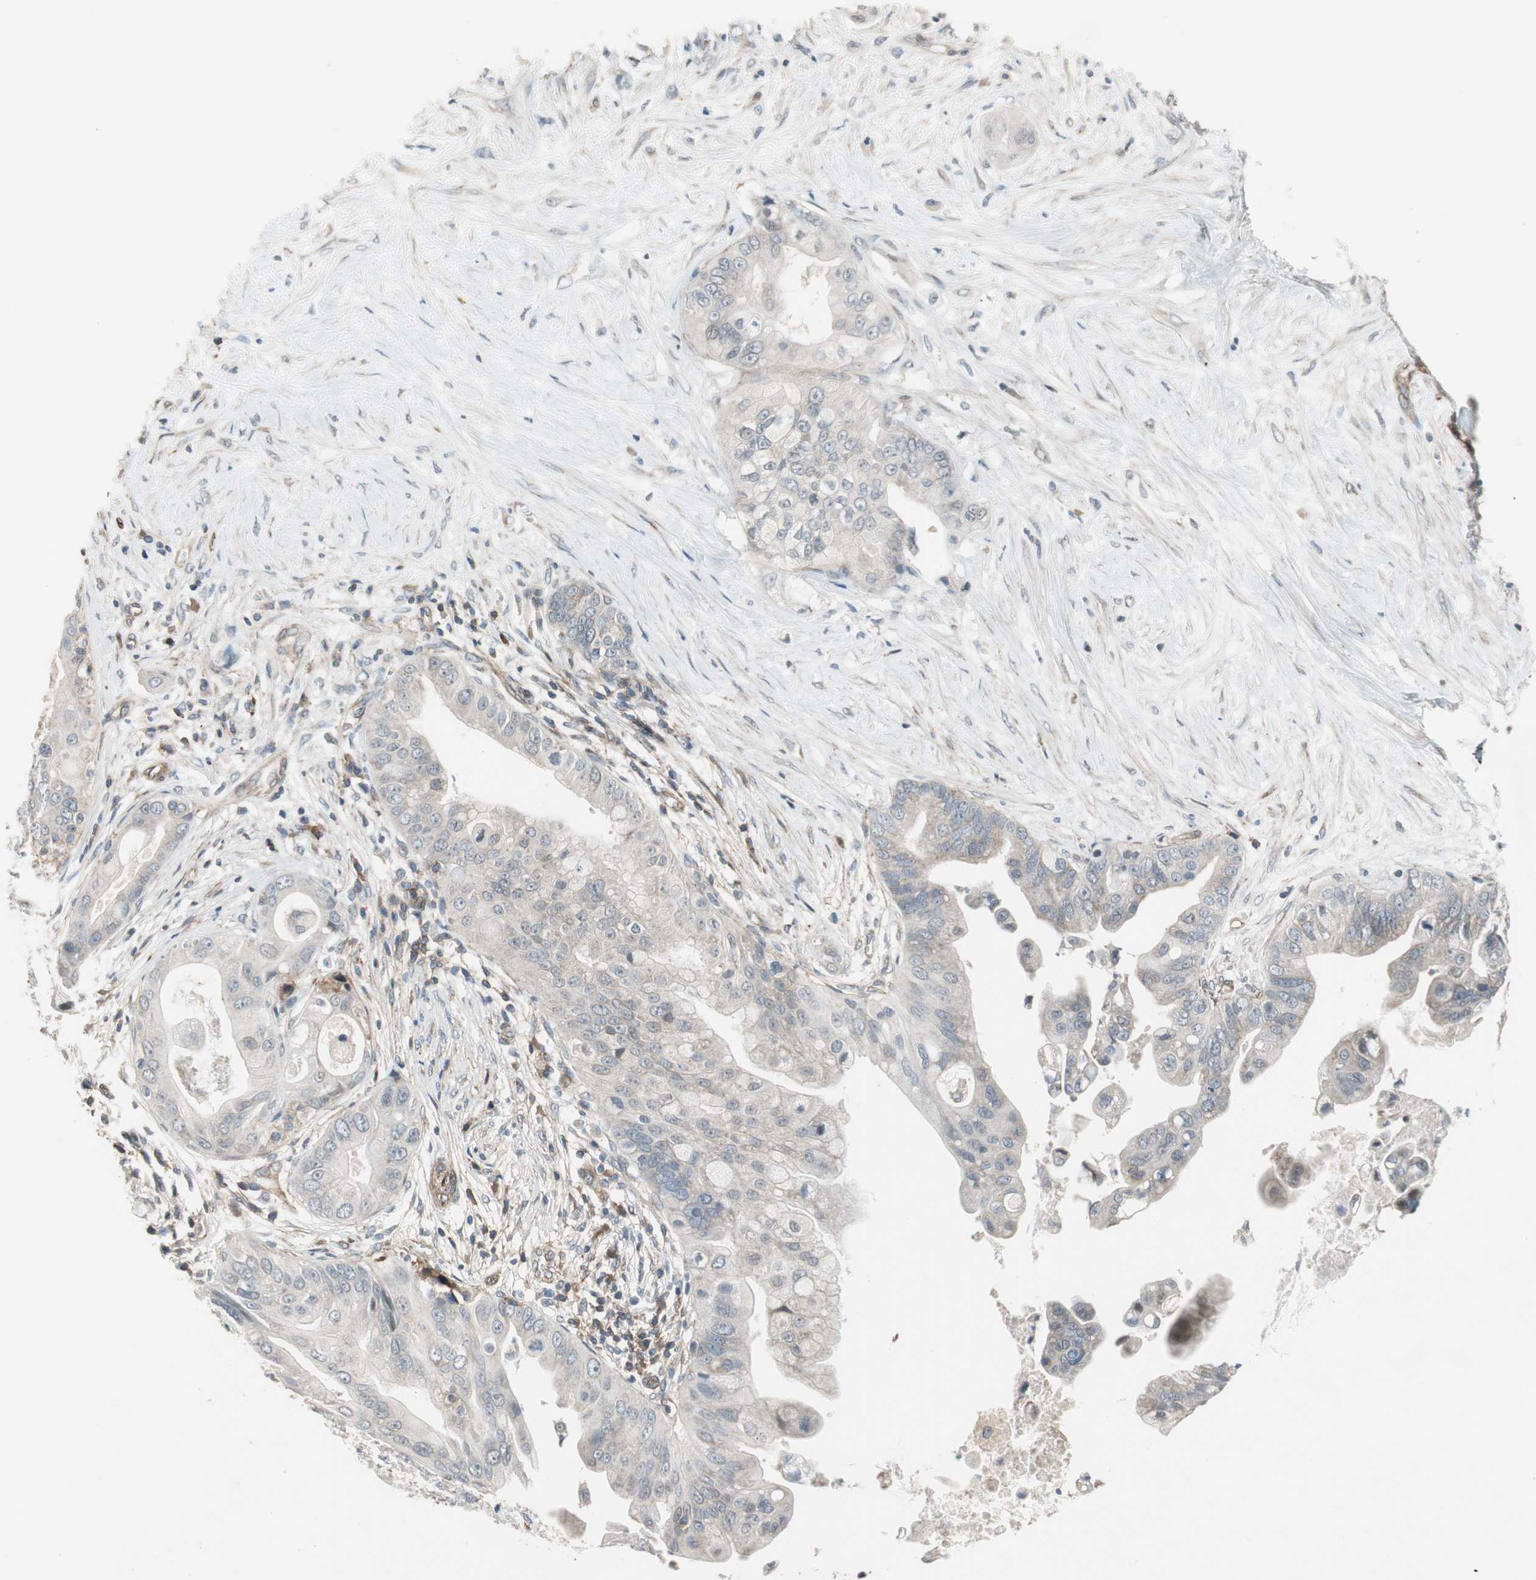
{"staining": {"intensity": "weak", "quantity": "<25%", "location": "cytoplasmic/membranous"}, "tissue": "pancreatic cancer", "cell_type": "Tumor cells", "image_type": "cancer", "snomed": [{"axis": "morphology", "description": "Adenocarcinoma, NOS"}, {"axis": "topography", "description": "Pancreas"}], "caption": "The image shows no staining of tumor cells in adenocarcinoma (pancreatic).", "gene": "GRHL1", "patient": {"sex": "female", "age": 75}}